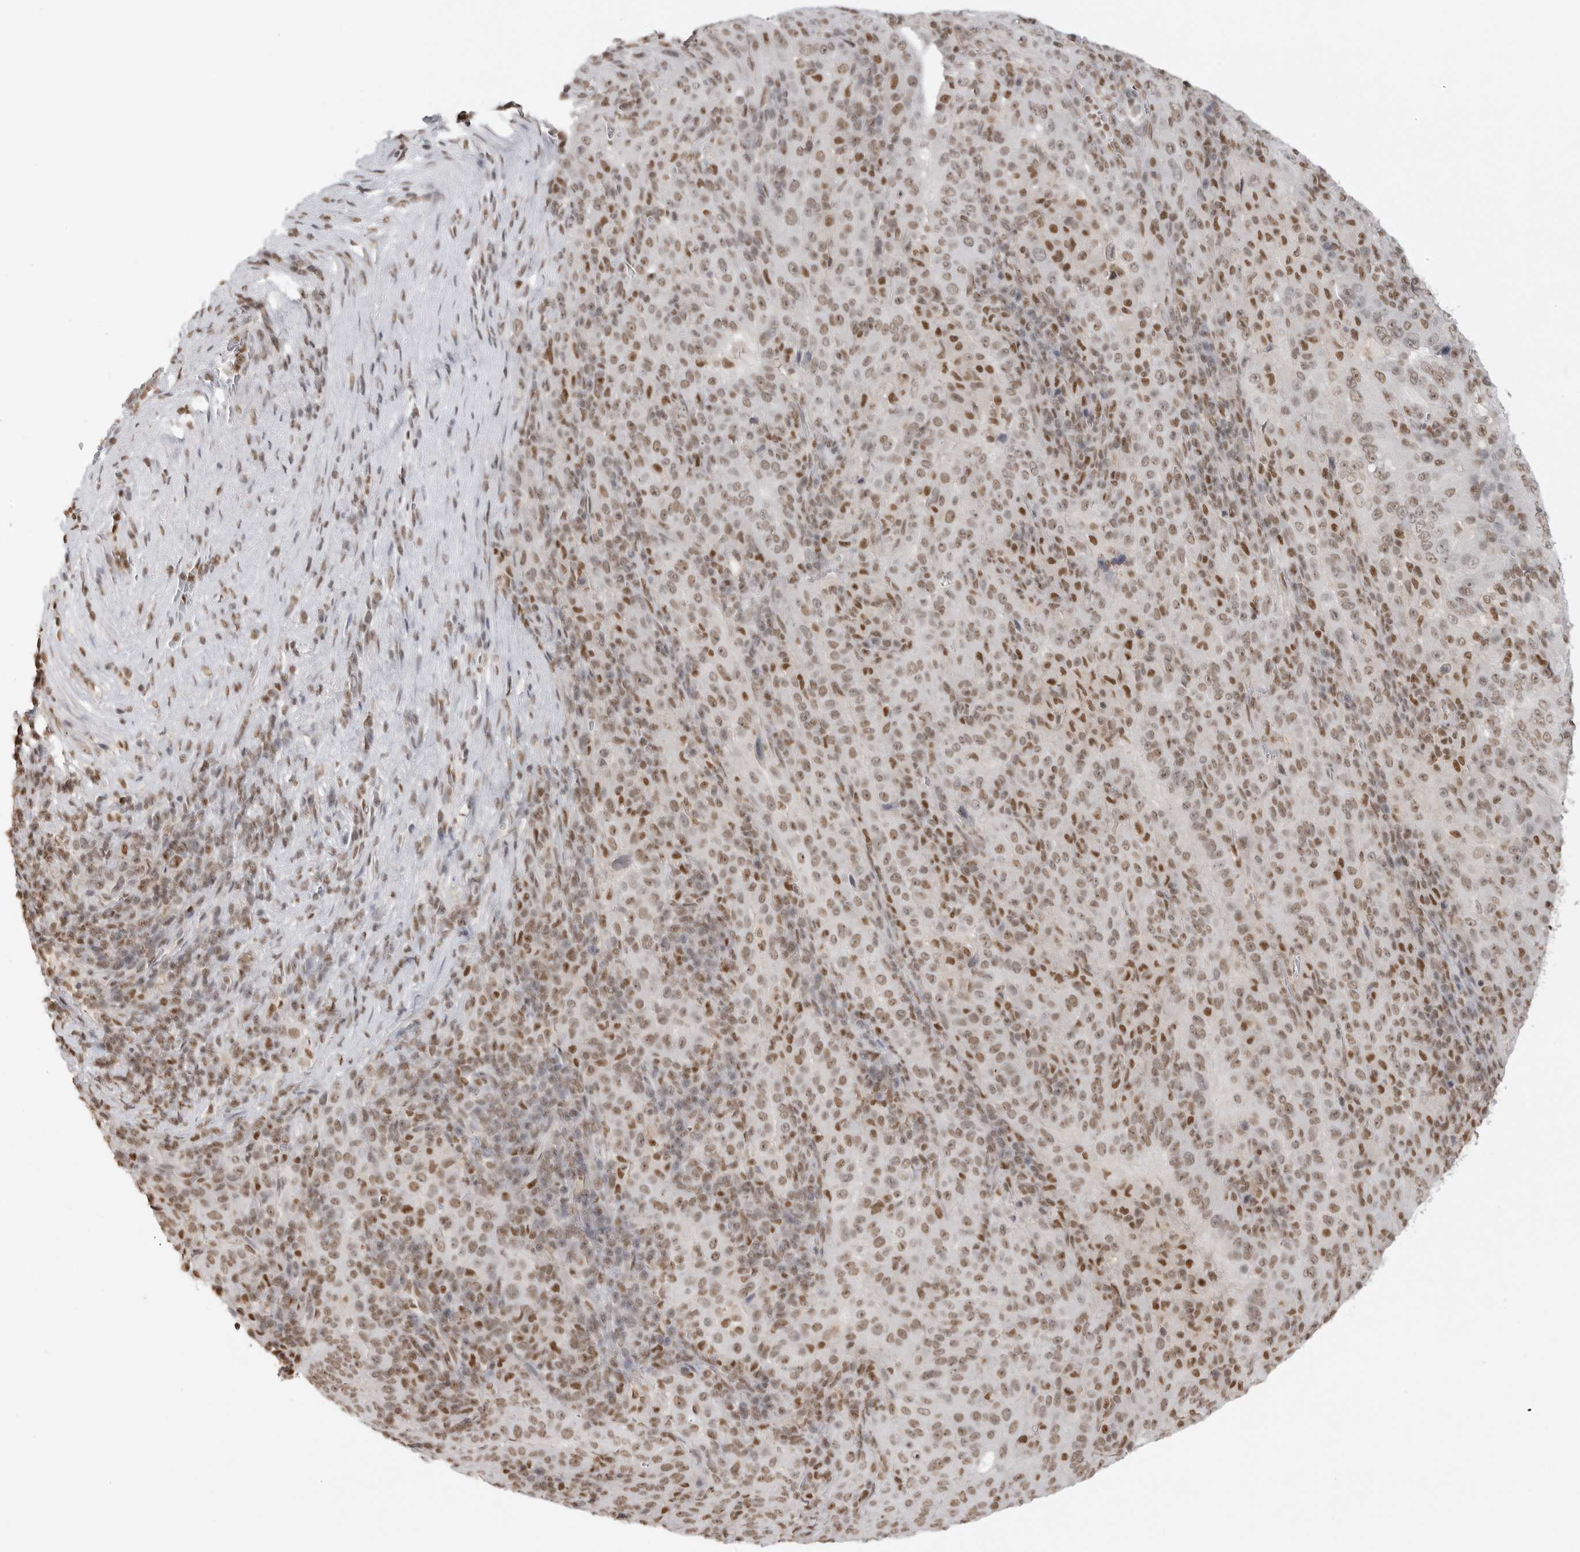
{"staining": {"intensity": "moderate", "quantity": ">75%", "location": "nuclear"}, "tissue": "pancreatic cancer", "cell_type": "Tumor cells", "image_type": "cancer", "snomed": [{"axis": "morphology", "description": "Adenocarcinoma, NOS"}, {"axis": "topography", "description": "Pancreas"}], "caption": "Brown immunohistochemical staining in pancreatic adenocarcinoma displays moderate nuclear staining in about >75% of tumor cells.", "gene": "RPA2", "patient": {"sex": "male", "age": 63}}